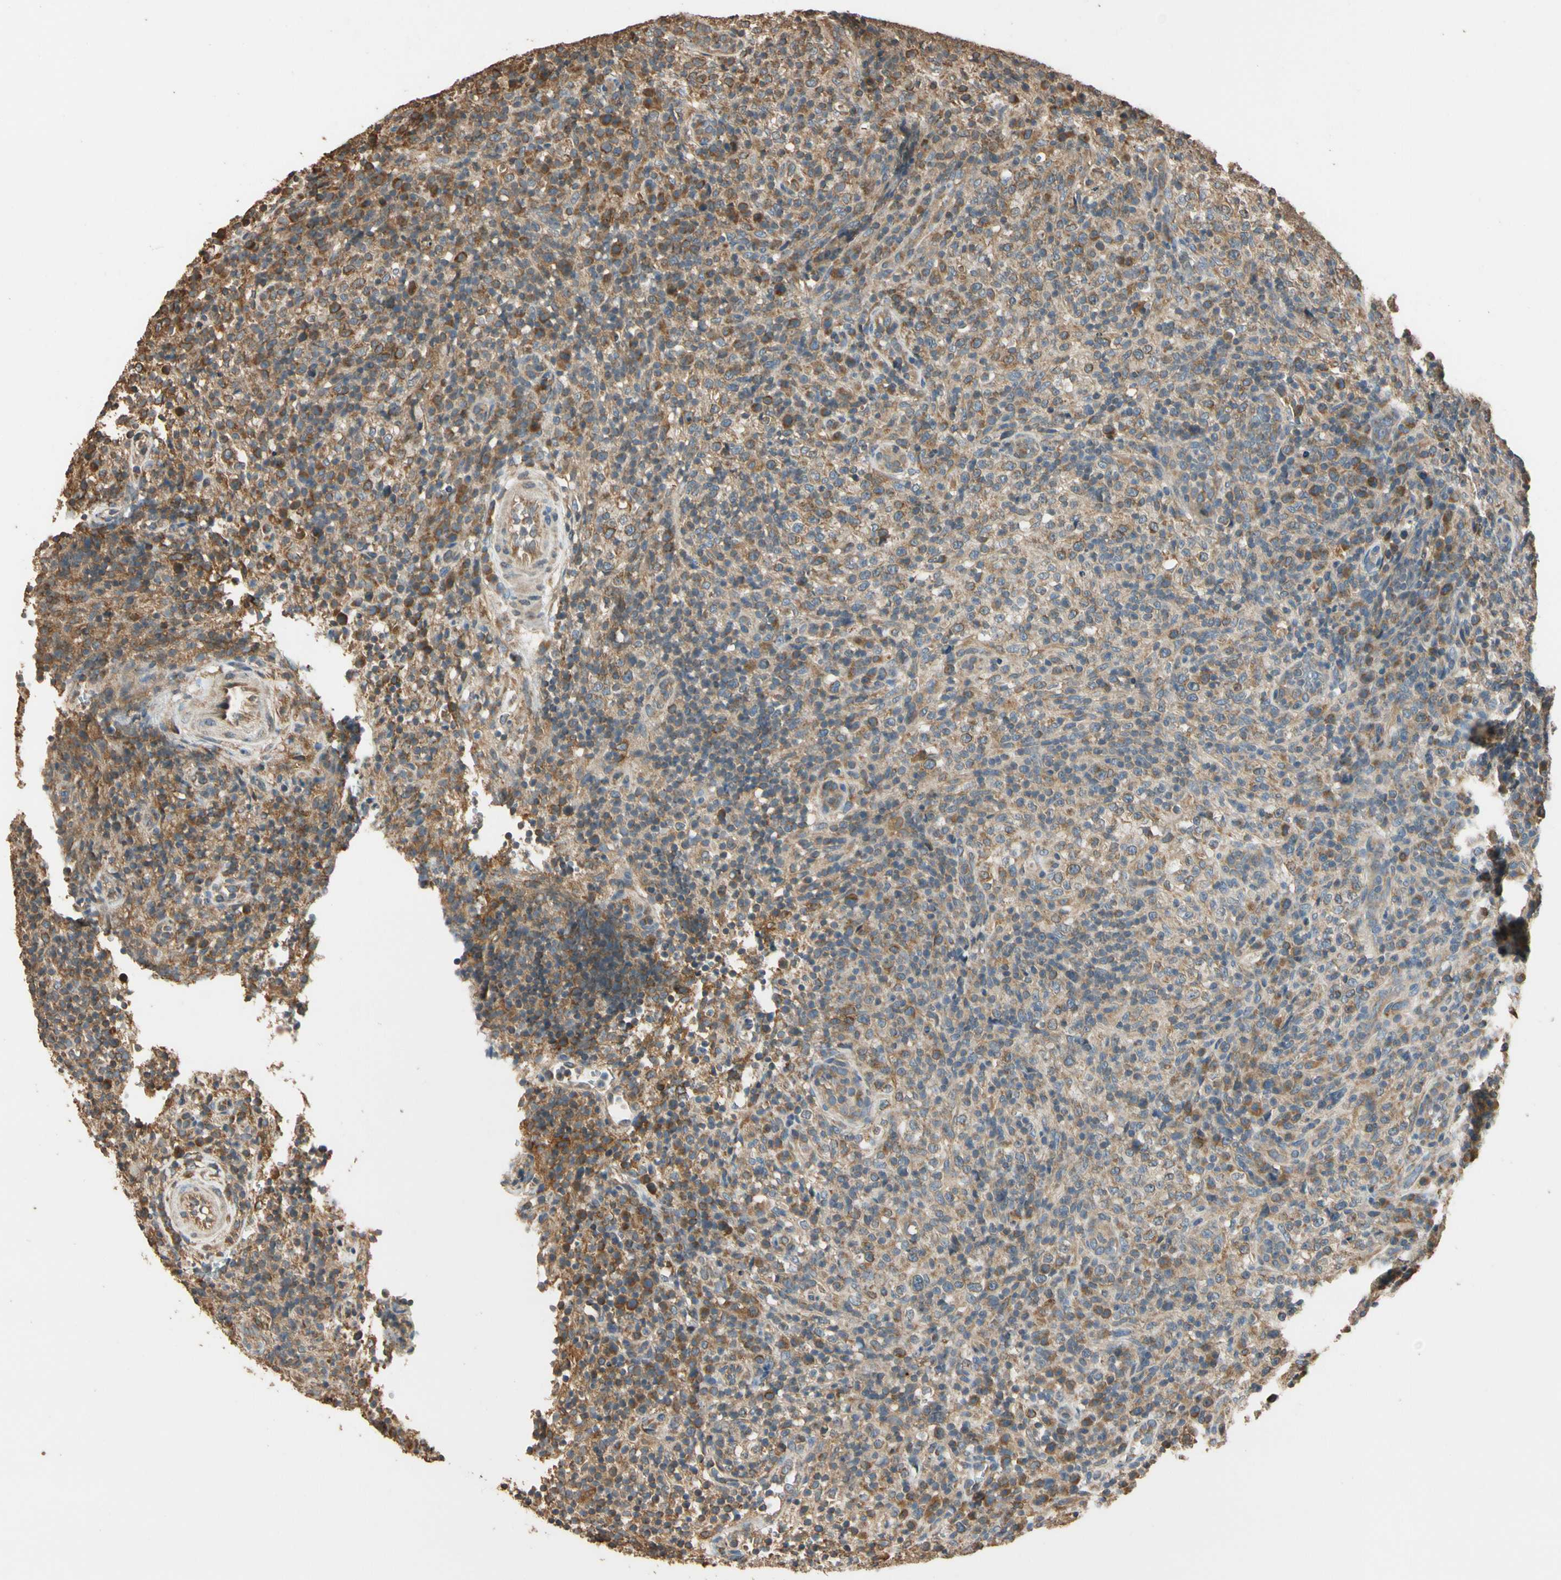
{"staining": {"intensity": "moderate", "quantity": ">75%", "location": "cytoplasmic/membranous"}, "tissue": "lymphoma", "cell_type": "Tumor cells", "image_type": "cancer", "snomed": [{"axis": "morphology", "description": "Malignant lymphoma, non-Hodgkin's type, High grade"}, {"axis": "topography", "description": "Lymph node"}], "caption": "Immunohistochemical staining of malignant lymphoma, non-Hodgkin's type (high-grade) displays moderate cytoplasmic/membranous protein positivity in about >75% of tumor cells.", "gene": "STX18", "patient": {"sex": "female", "age": 76}}